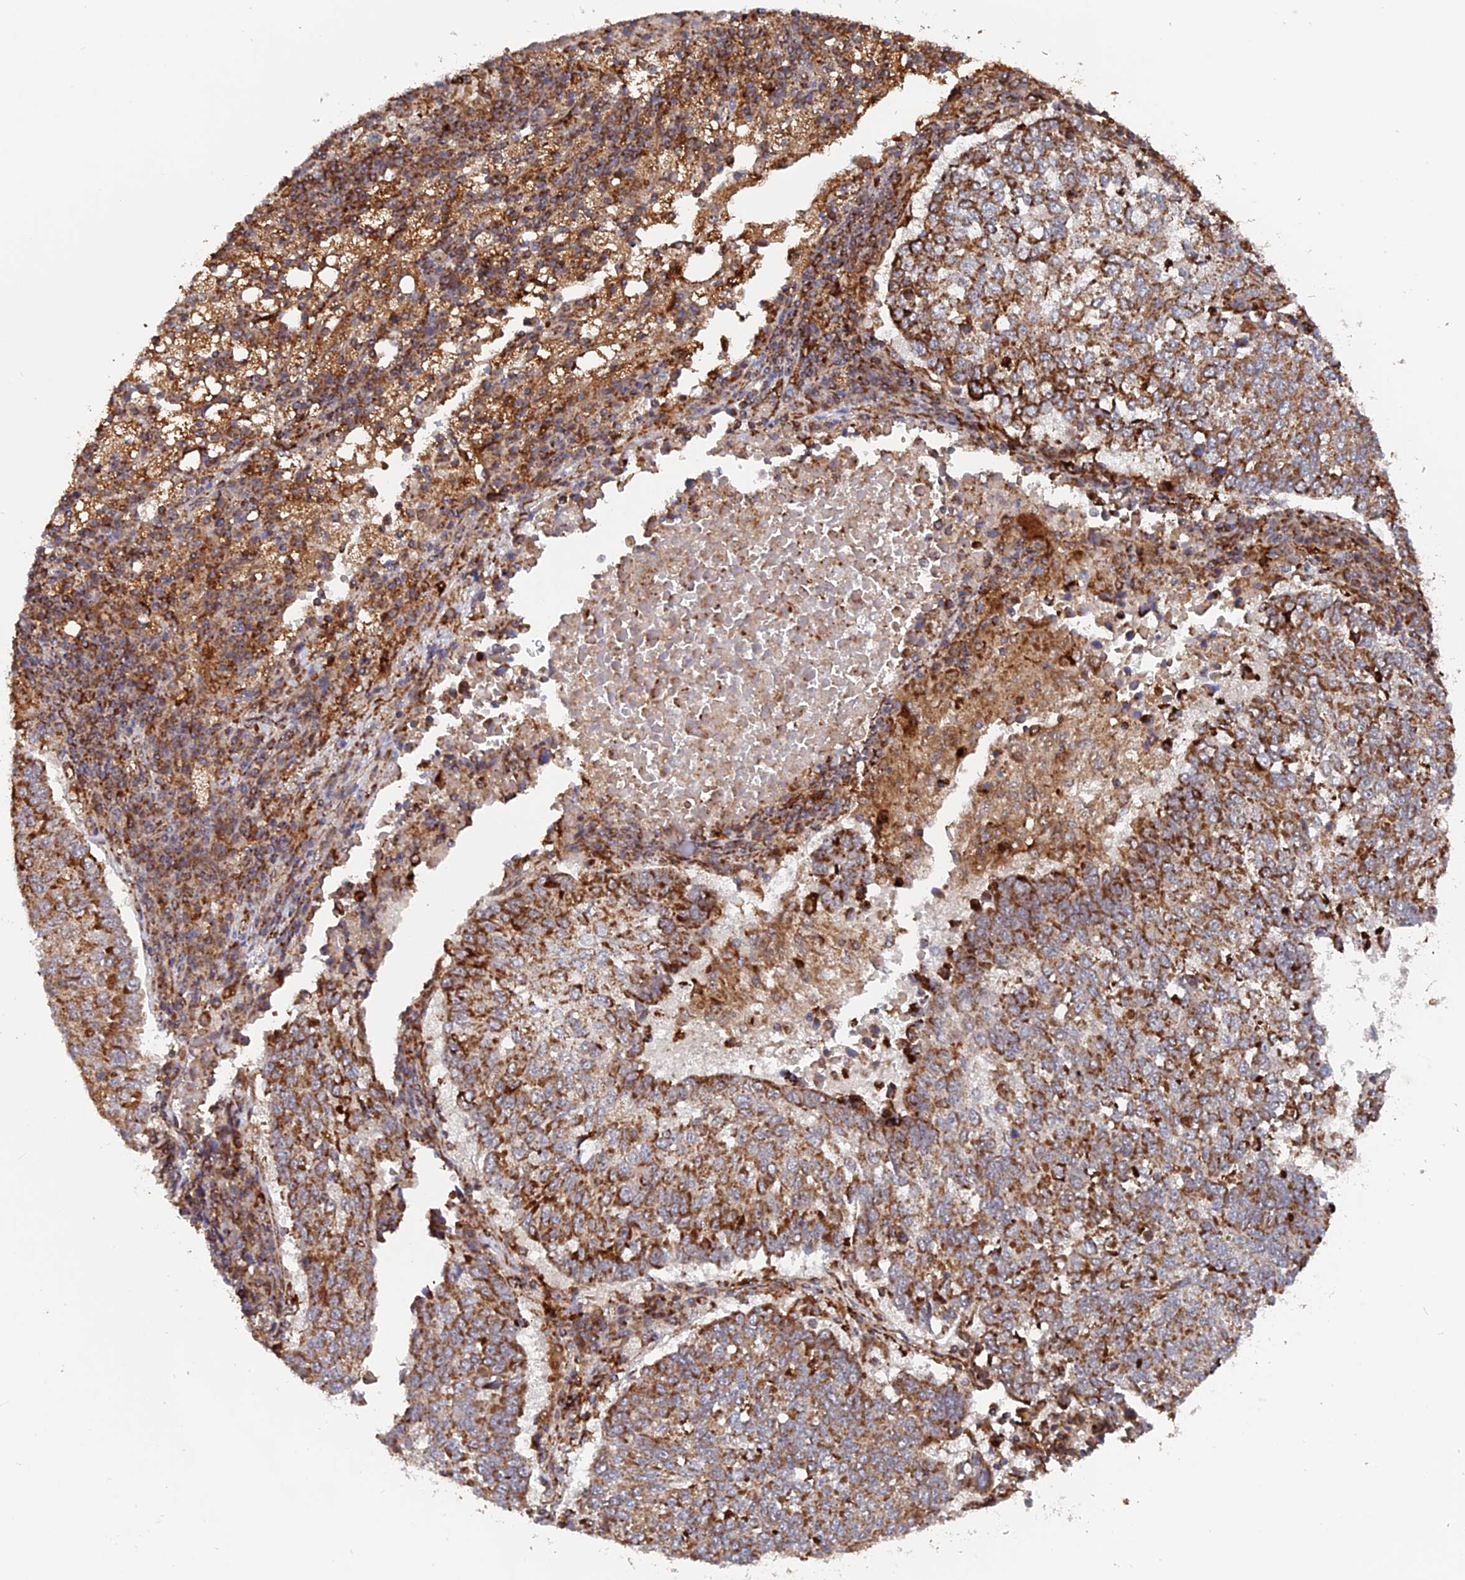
{"staining": {"intensity": "strong", "quantity": ">75%", "location": "cytoplasmic/membranous"}, "tissue": "lung cancer", "cell_type": "Tumor cells", "image_type": "cancer", "snomed": [{"axis": "morphology", "description": "Squamous cell carcinoma, NOS"}, {"axis": "topography", "description": "Lung"}], "caption": "Protein analysis of squamous cell carcinoma (lung) tissue shows strong cytoplasmic/membranous staining in approximately >75% of tumor cells.", "gene": "DTYMK", "patient": {"sex": "male", "age": 73}}